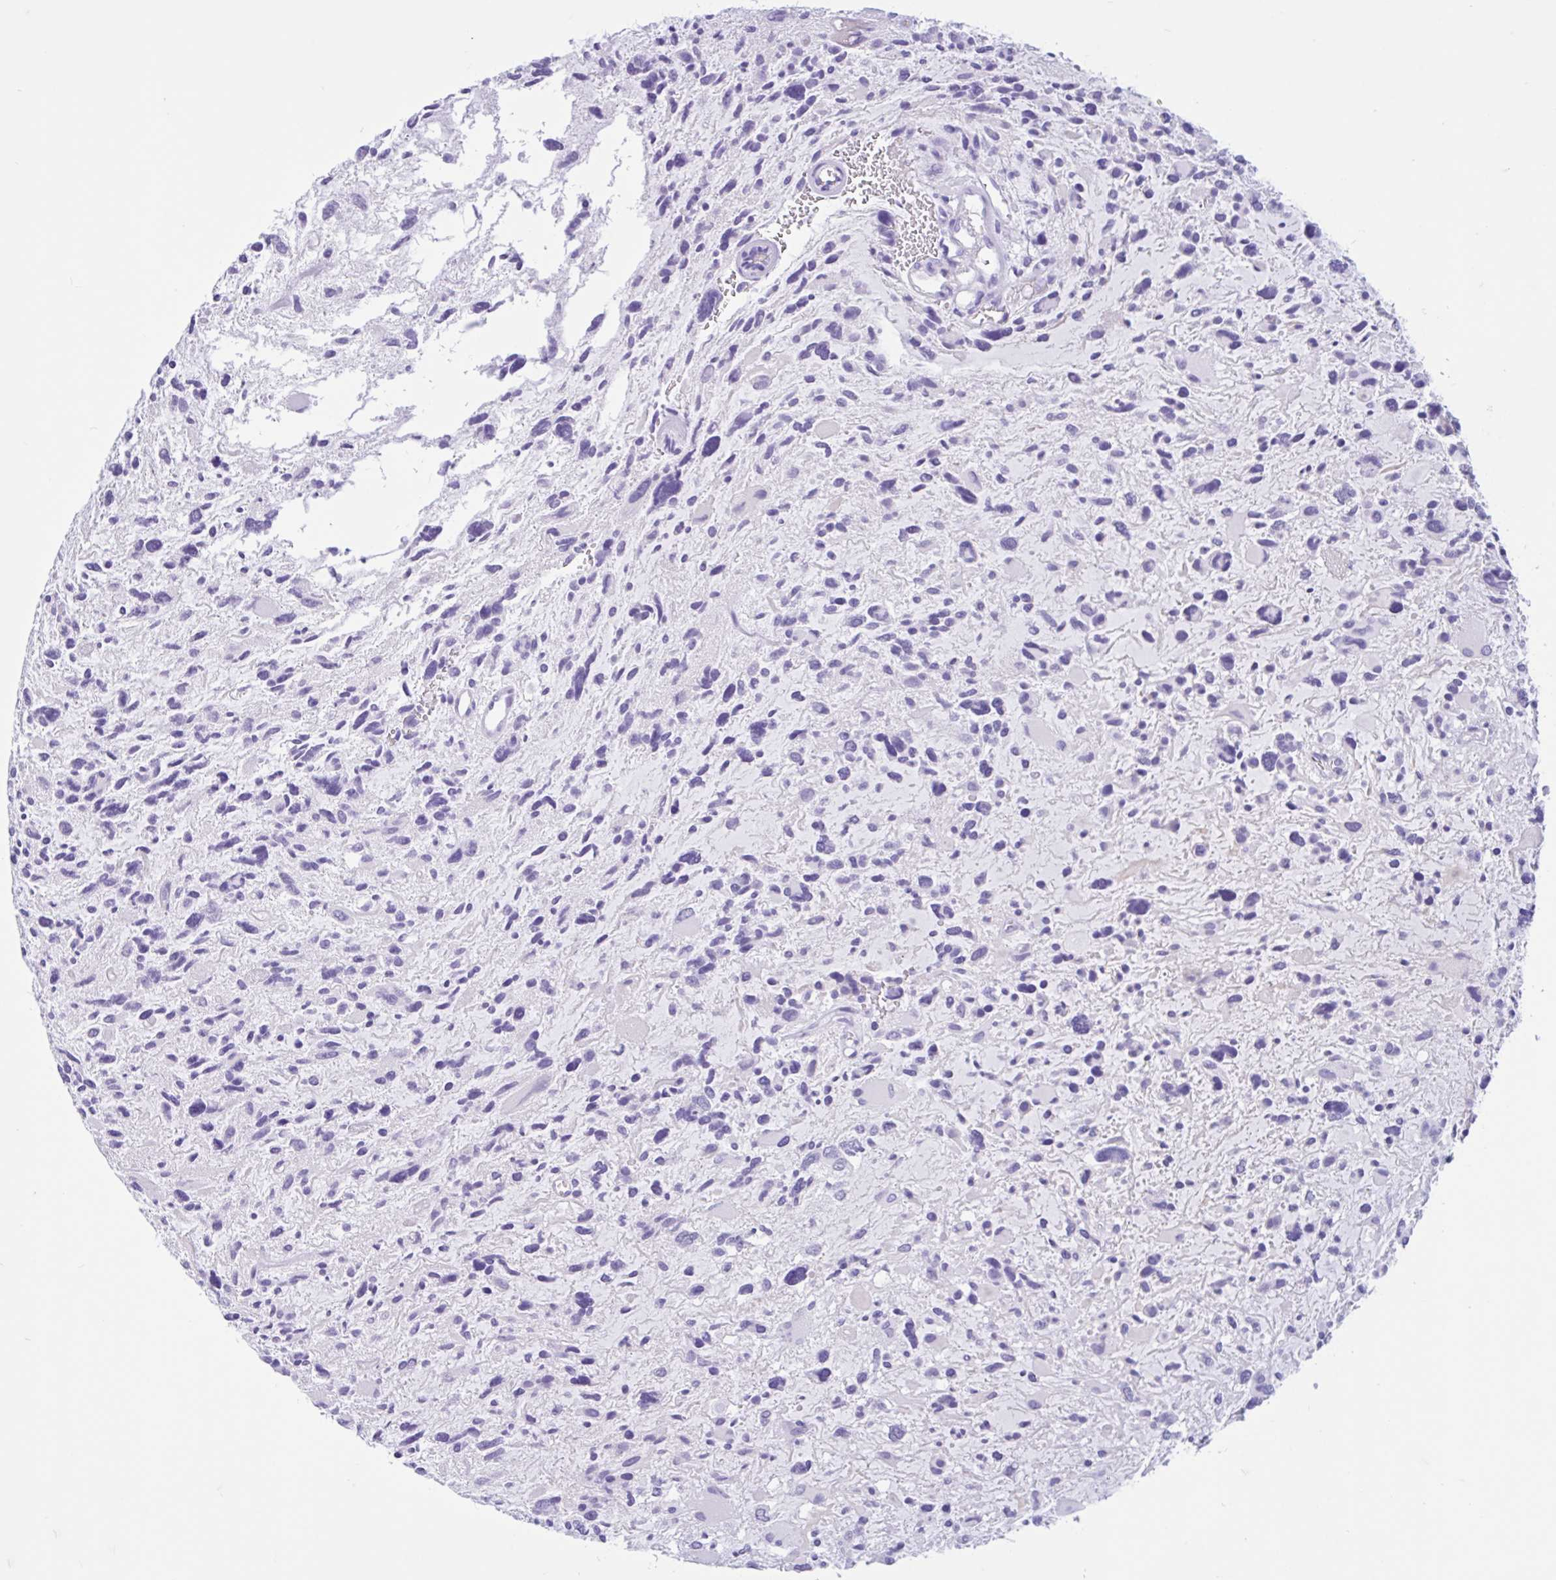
{"staining": {"intensity": "negative", "quantity": "none", "location": "none"}, "tissue": "glioma", "cell_type": "Tumor cells", "image_type": "cancer", "snomed": [{"axis": "morphology", "description": "Glioma, malignant, High grade"}, {"axis": "topography", "description": "Brain"}], "caption": "Immunohistochemical staining of glioma displays no significant staining in tumor cells.", "gene": "ZNF319", "patient": {"sex": "female", "age": 11}}